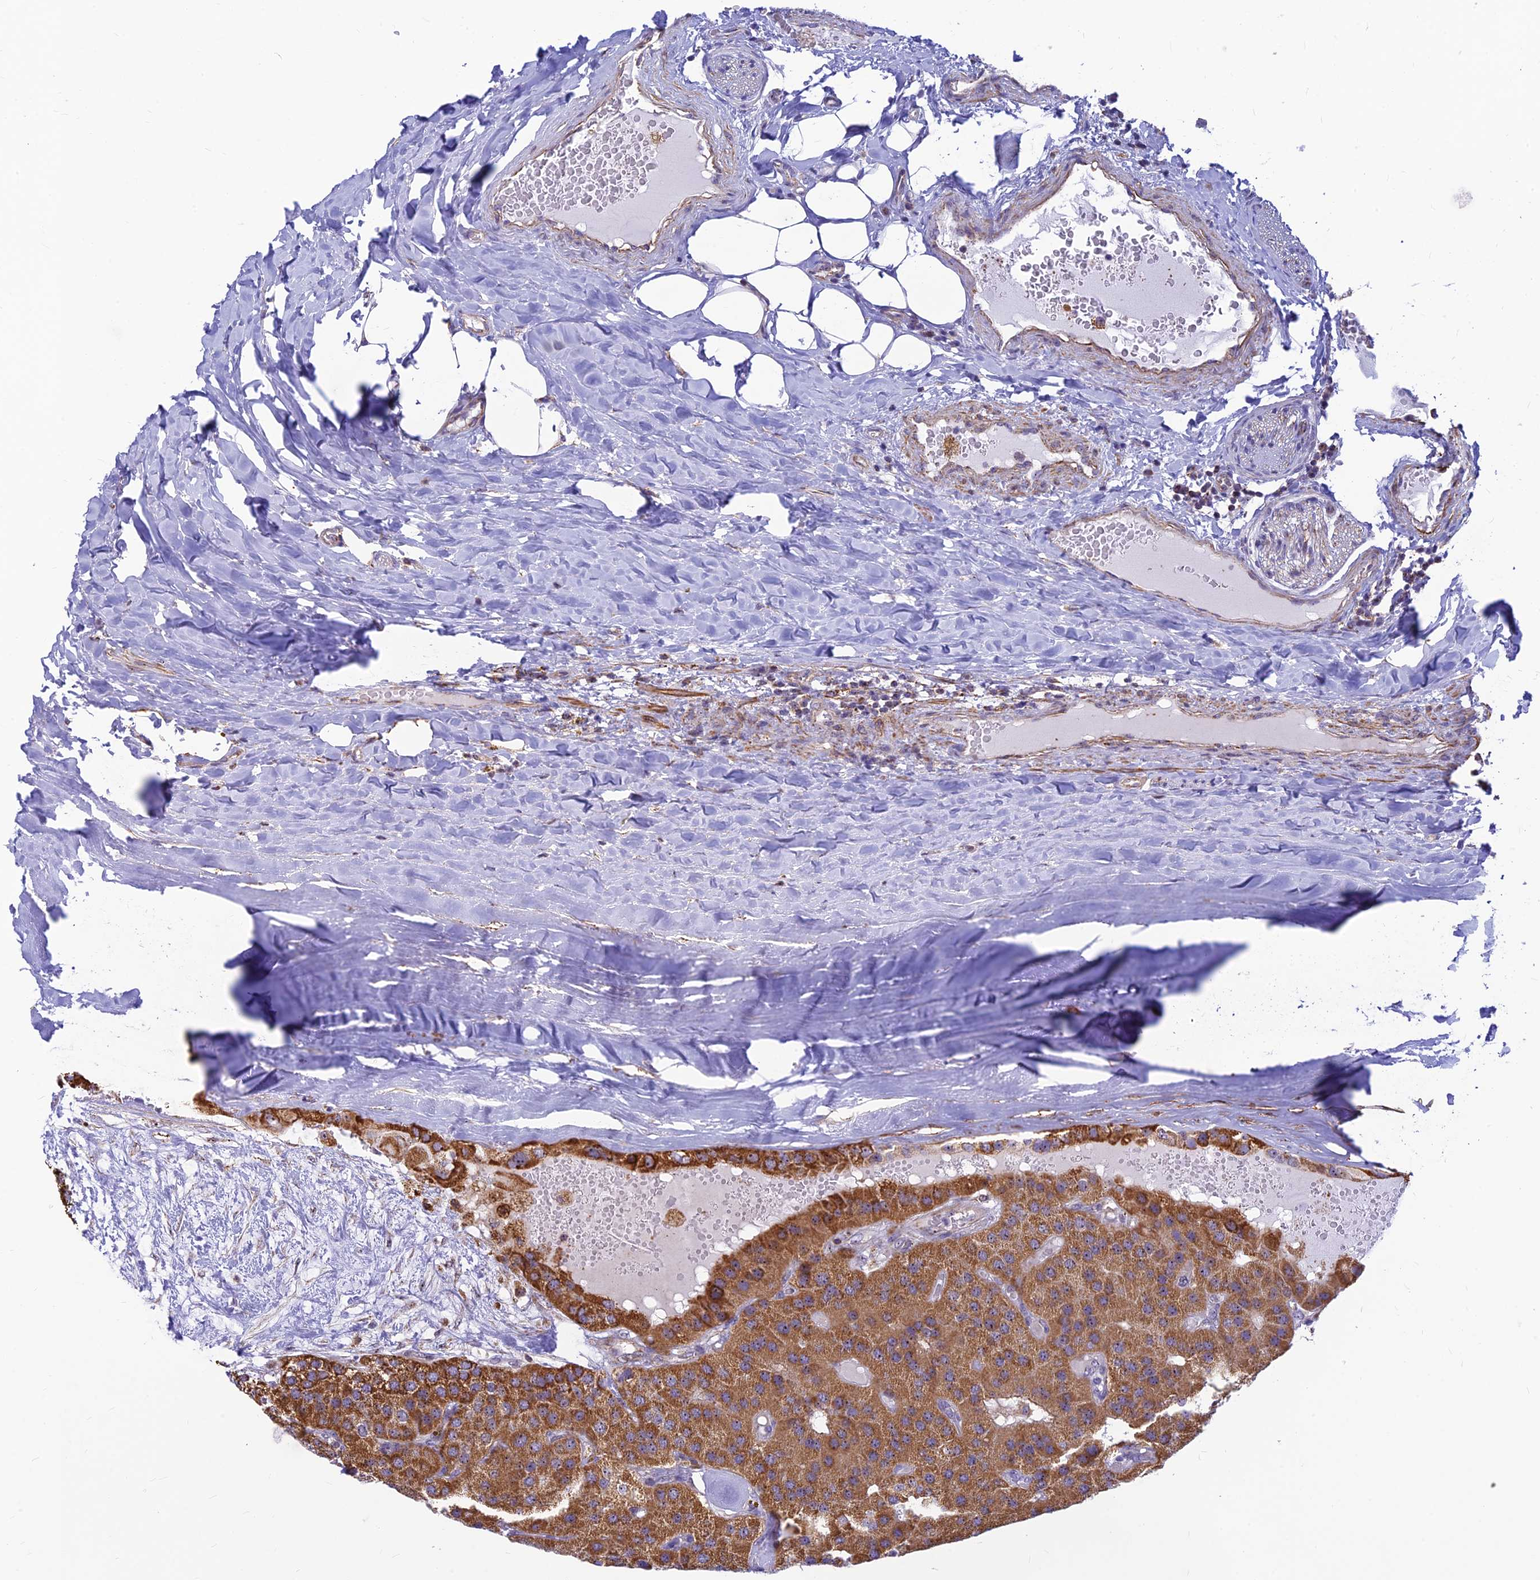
{"staining": {"intensity": "moderate", "quantity": ">75%", "location": "cytoplasmic/membranous,nuclear"}, "tissue": "parathyroid gland", "cell_type": "Glandular cells", "image_type": "normal", "snomed": [{"axis": "morphology", "description": "Normal tissue, NOS"}, {"axis": "morphology", "description": "Adenoma, NOS"}, {"axis": "topography", "description": "Parathyroid gland"}], "caption": "An image of parathyroid gland stained for a protein displays moderate cytoplasmic/membranous,nuclear brown staining in glandular cells. (IHC, brightfield microscopy, high magnification).", "gene": "POLR1G", "patient": {"sex": "female", "age": 86}}